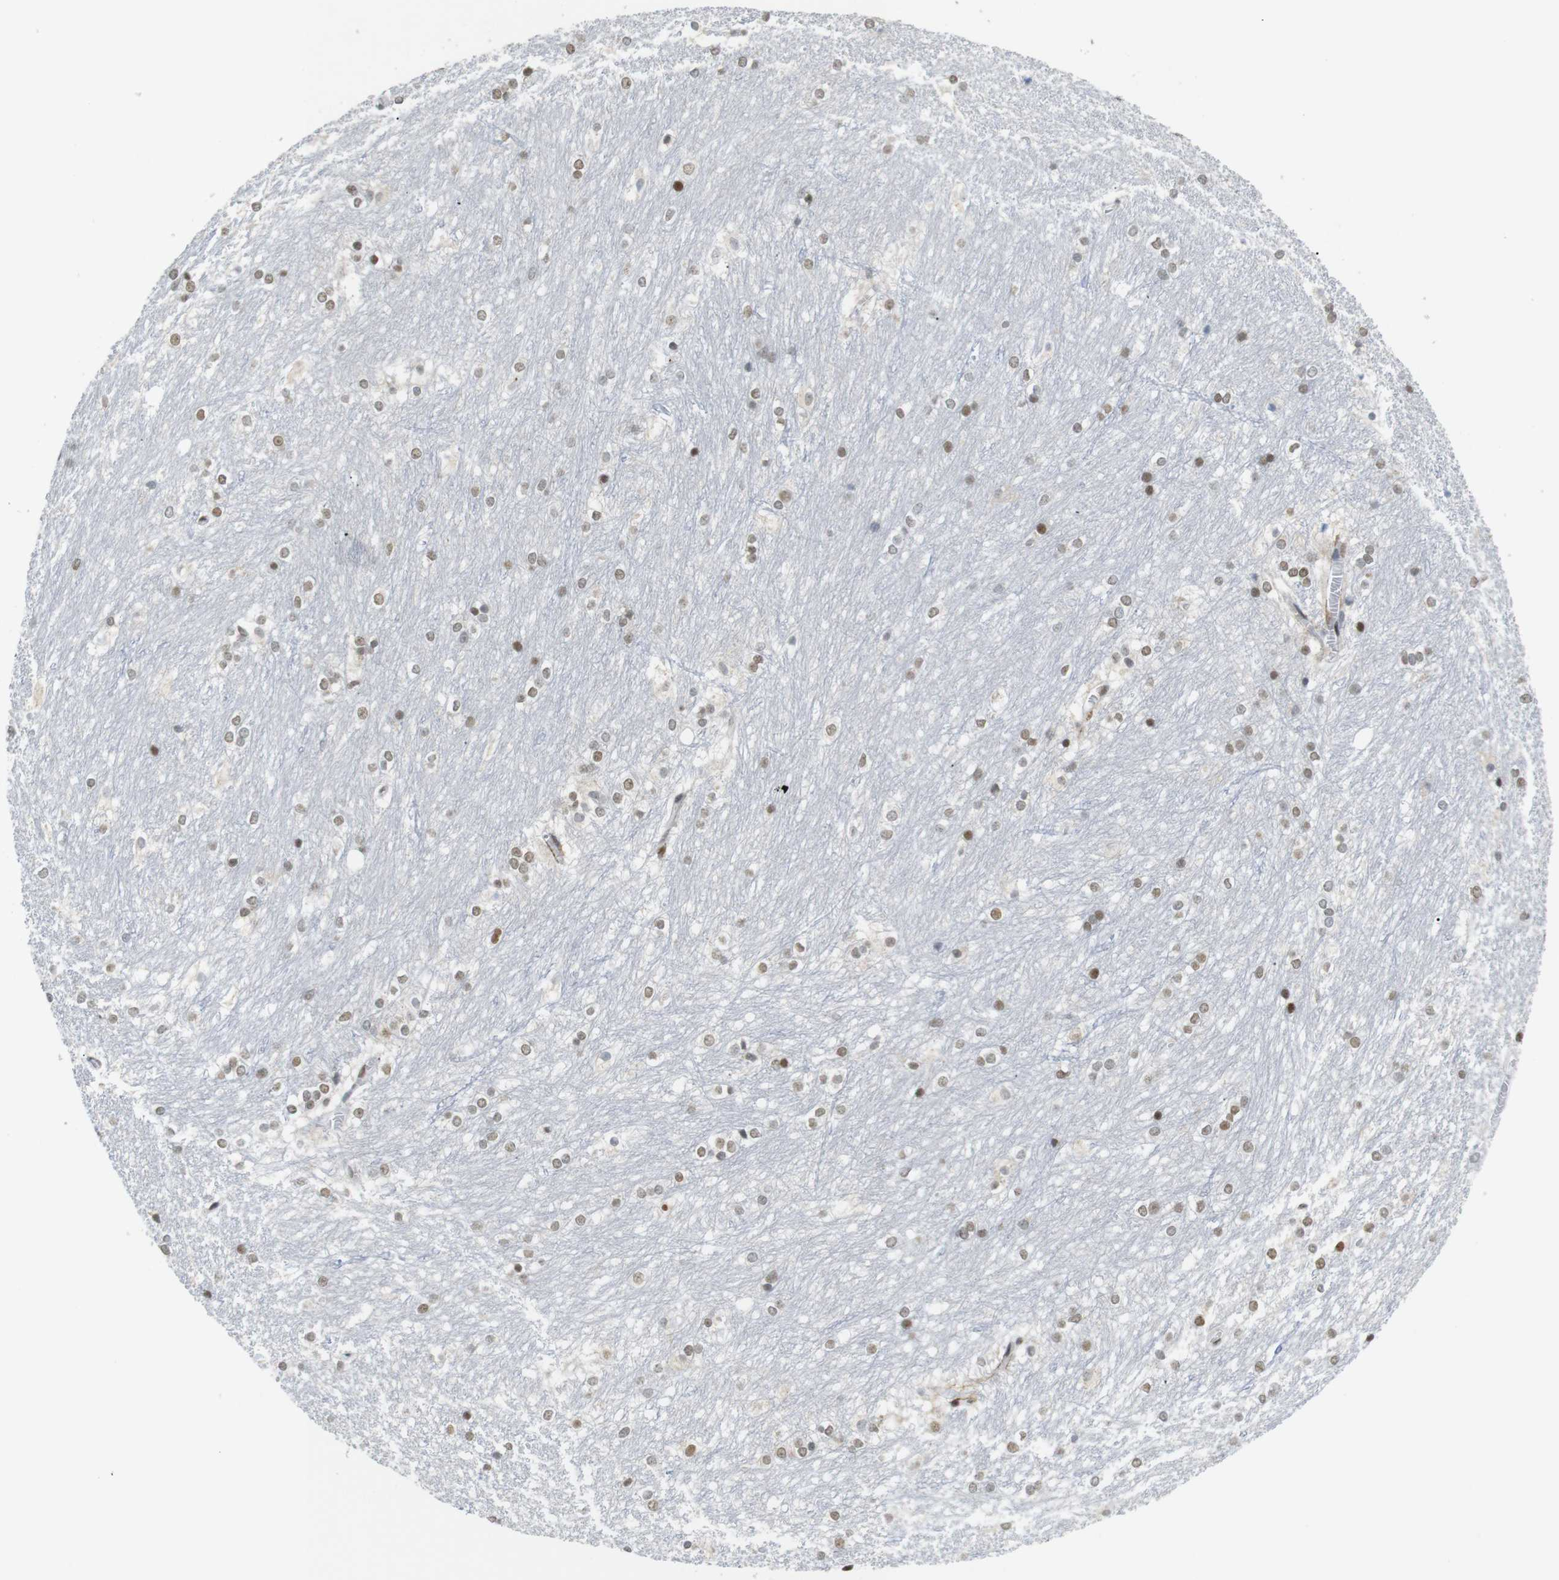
{"staining": {"intensity": "moderate", "quantity": ">75%", "location": "nuclear"}, "tissue": "caudate", "cell_type": "Glial cells", "image_type": "normal", "snomed": [{"axis": "morphology", "description": "Normal tissue, NOS"}, {"axis": "topography", "description": "Lateral ventricle wall"}], "caption": "Protein staining of normal caudate exhibits moderate nuclear staining in approximately >75% of glial cells.", "gene": "RIOX2", "patient": {"sex": "female", "age": 19}}